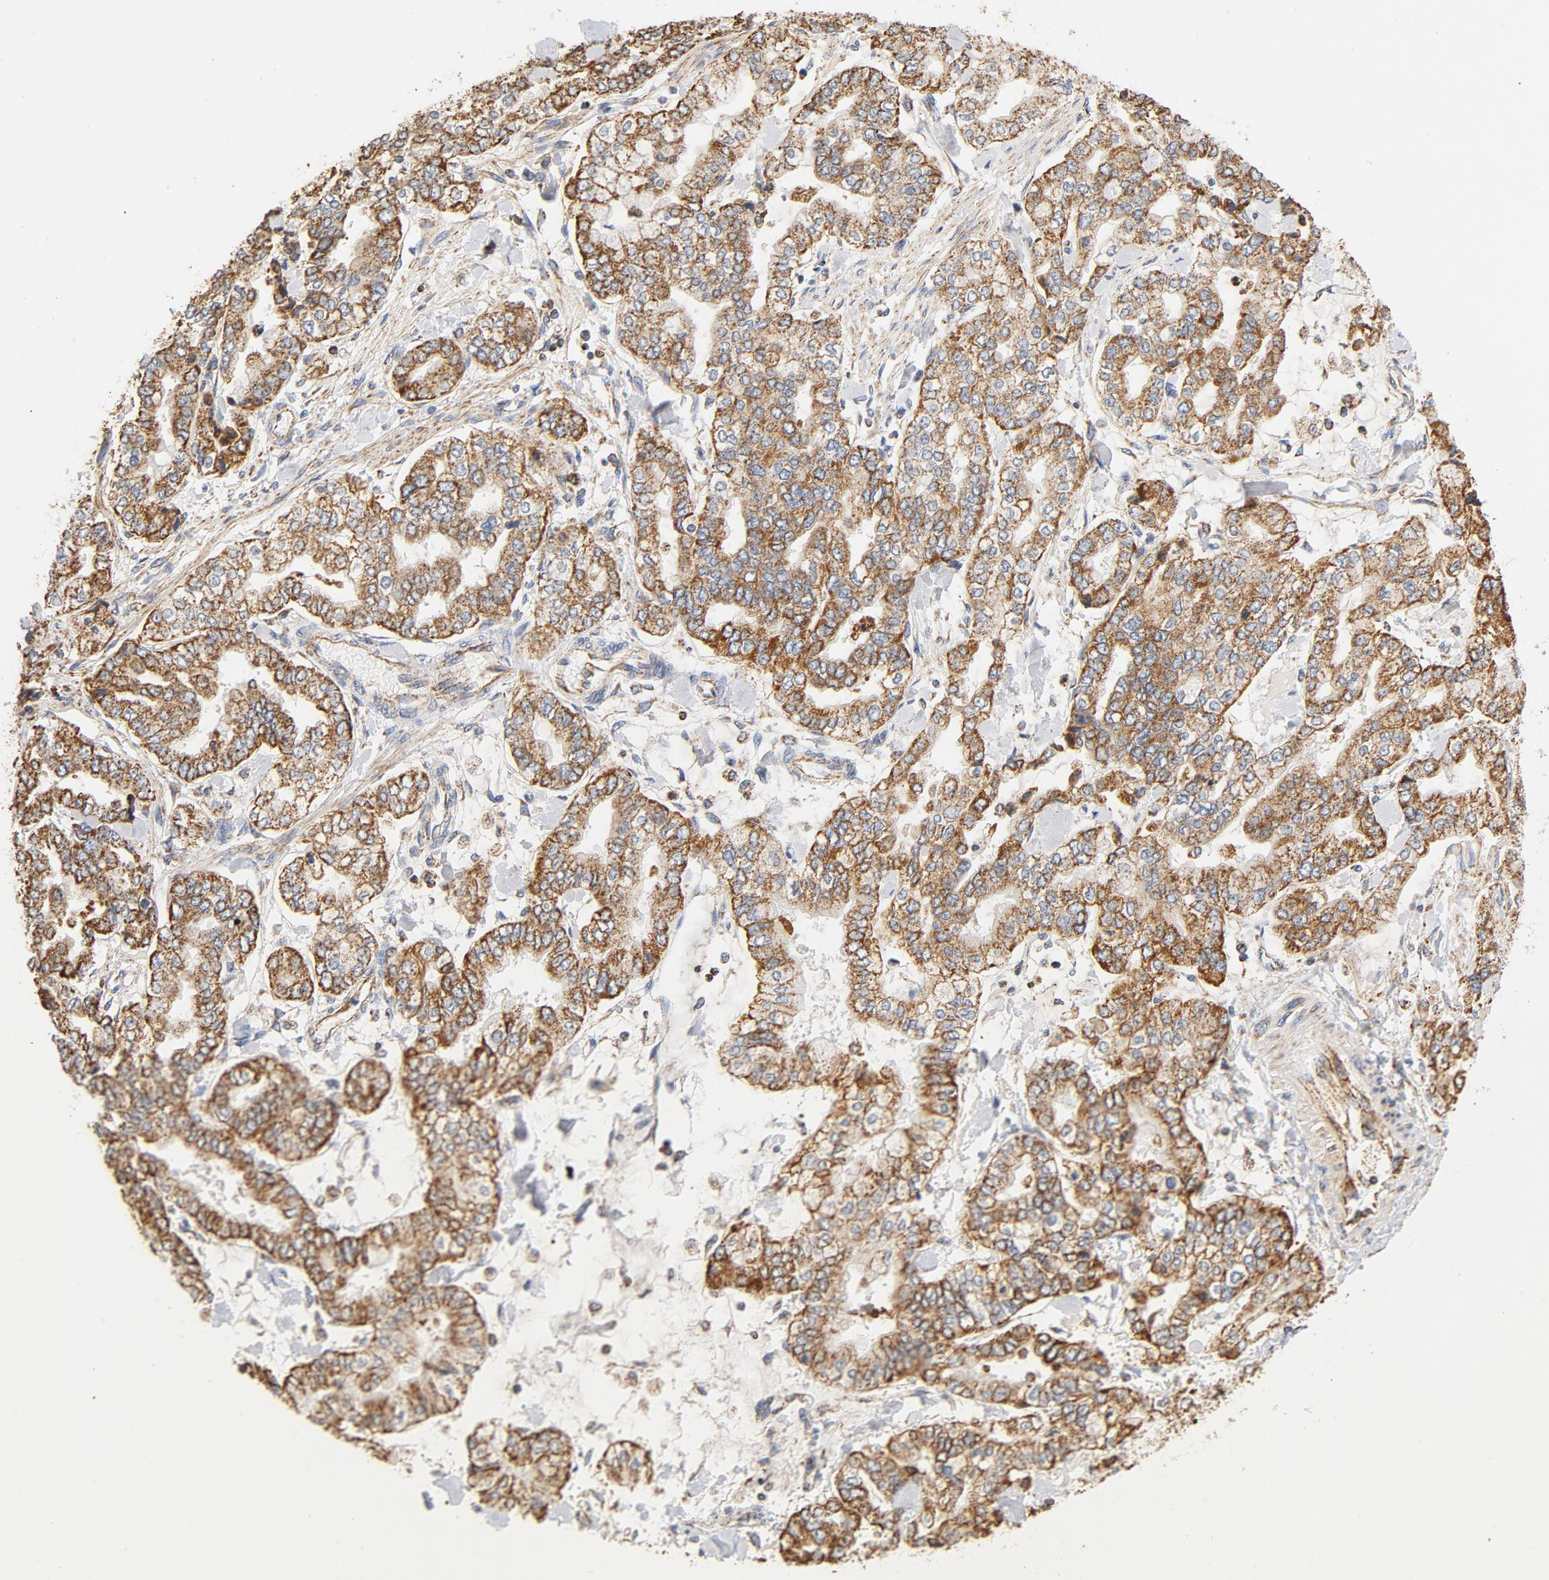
{"staining": {"intensity": "moderate", "quantity": ">75%", "location": "cytoplasmic/membranous"}, "tissue": "stomach cancer", "cell_type": "Tumor cells", "image_type": "cancer", "snomed": [{"axis": "morphology", "description": "Normal tissue, NOS"}, {"axis": "morphology", "description": "Adenocarcinoma, NOS"}, {"axis": "topography", "description": "Stomach, upper"}, {"axis": "topography", "description": "Stomach"}], "caption": "A brown stain labels moderate cytoplasmic/membranous staining of a protein in stomach cancer (adenocarcinoma) tumor cells. Using DAB (3,3'-diaminobenzidine) (brown) and hematoxylin (blue) stains, captured at high magnification using brightfield microscopy.", "gene": "COX4I1", "patient": {"sex": "male", "age": 76}}